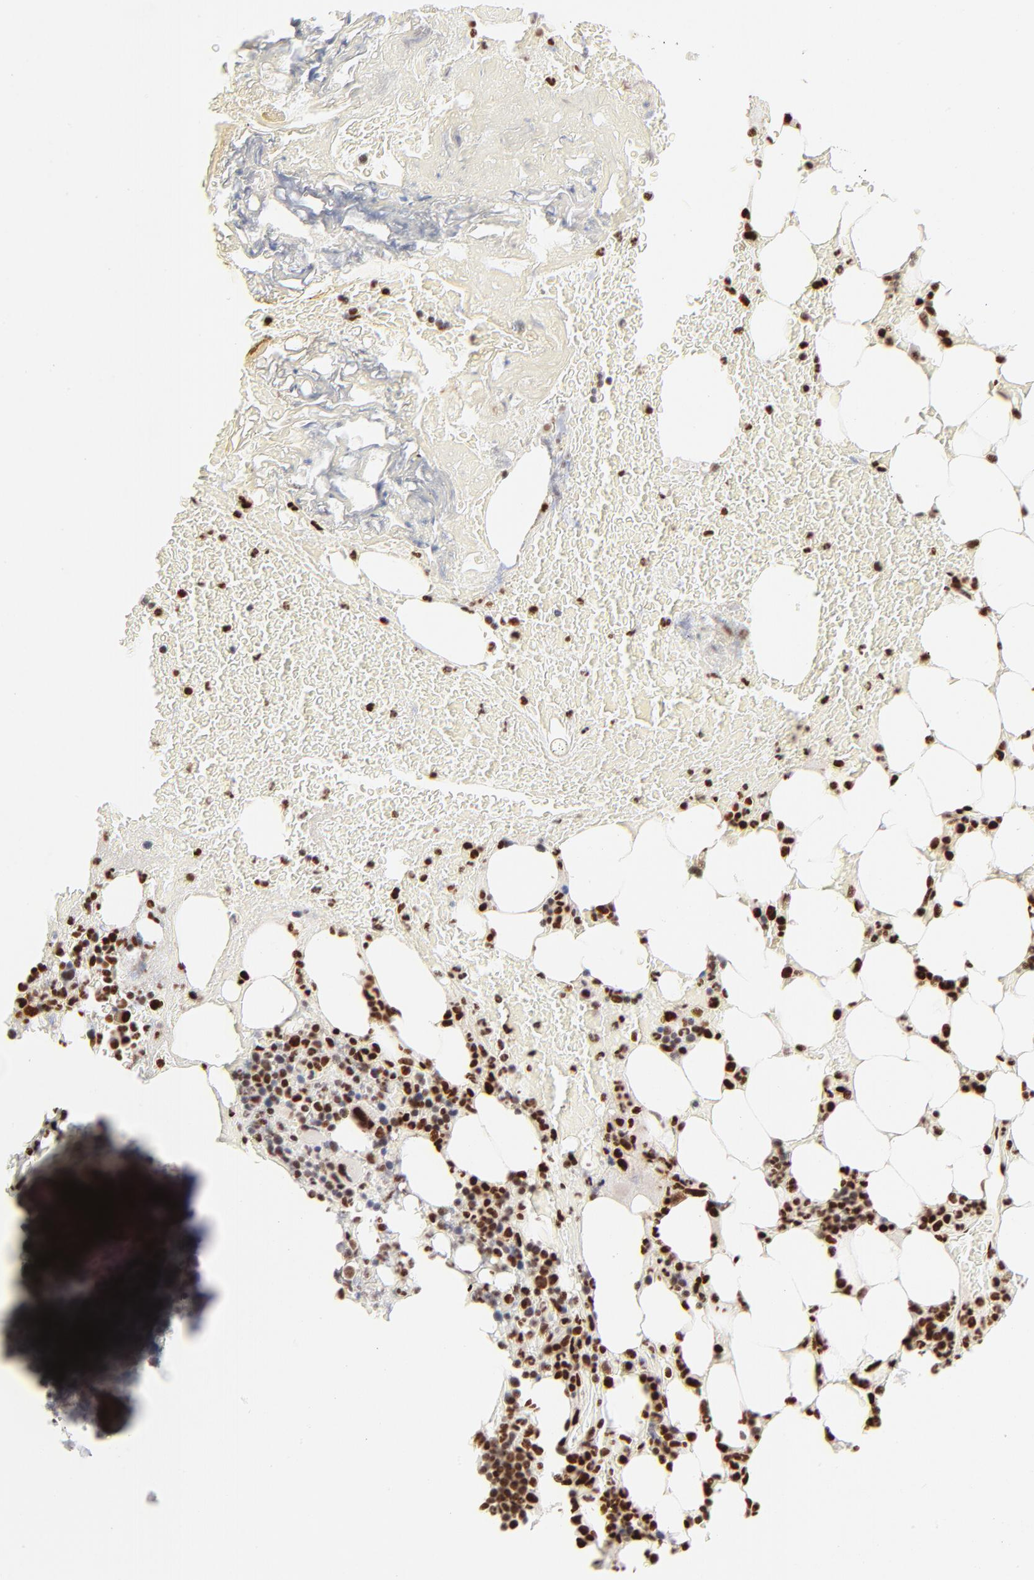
{"staining": {"intensity": "strong", "quantity": ">75%", "location": "nuclear"}, "tissue": "bone marrow", "cell_type": "Hematopoietic cells", "image_type": "normal", "snomed": [{"axis": "morphology", "description": "Normal tissue, NOS"}, {"axis": "topography", "description": "Bone marrow"}], "caption": "A micrograph of human bone marrow stained for a protein displays strong nuclear brown staining in hematopoietic cells. (brown staining indicates protein expression, while blue staining denotes nuclei).", "gene": "TARDBP", "patient": {"sex": "female", "age": 73}}